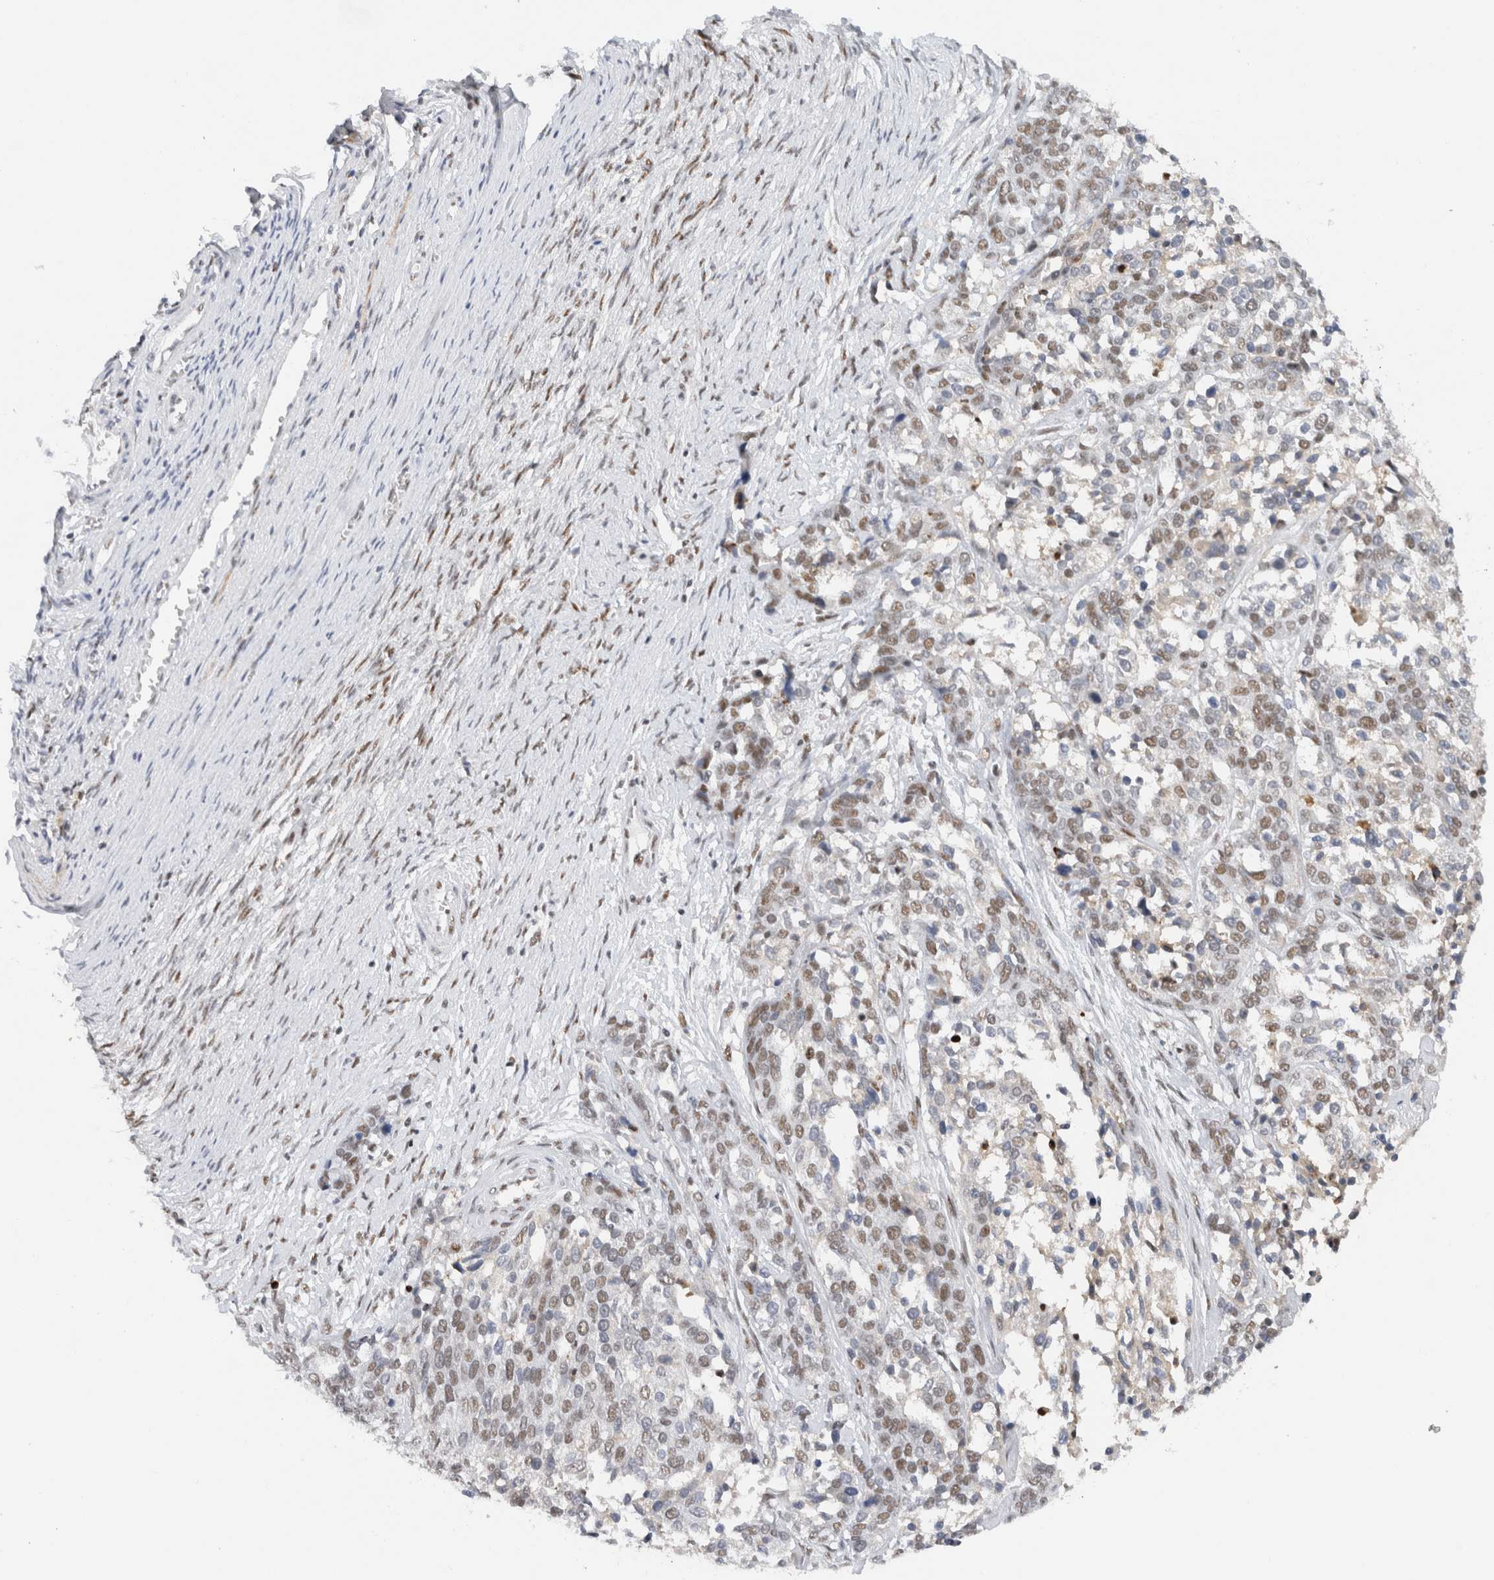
{"staining": {"intensity": "weak", "quantity": ">75%", "location": "nuclear"}, "tissue": "ovarian cancer", "cell_type": "Tumor cells", "image_type": "cancer", "snomed": [{"axis": "morphology", "description": "Cystadenocarcinoma, serous, NOS"}, {"axis": "topography", "description": "Ovary"}], "caption": "Ovarian cancer (serous cystadenocarcinoma) tissue demonstrates weak nuclear positivity in about >75% of tumor cells", "gene": "COPS7A", "patient": {"sex": "female", "age": 44}}